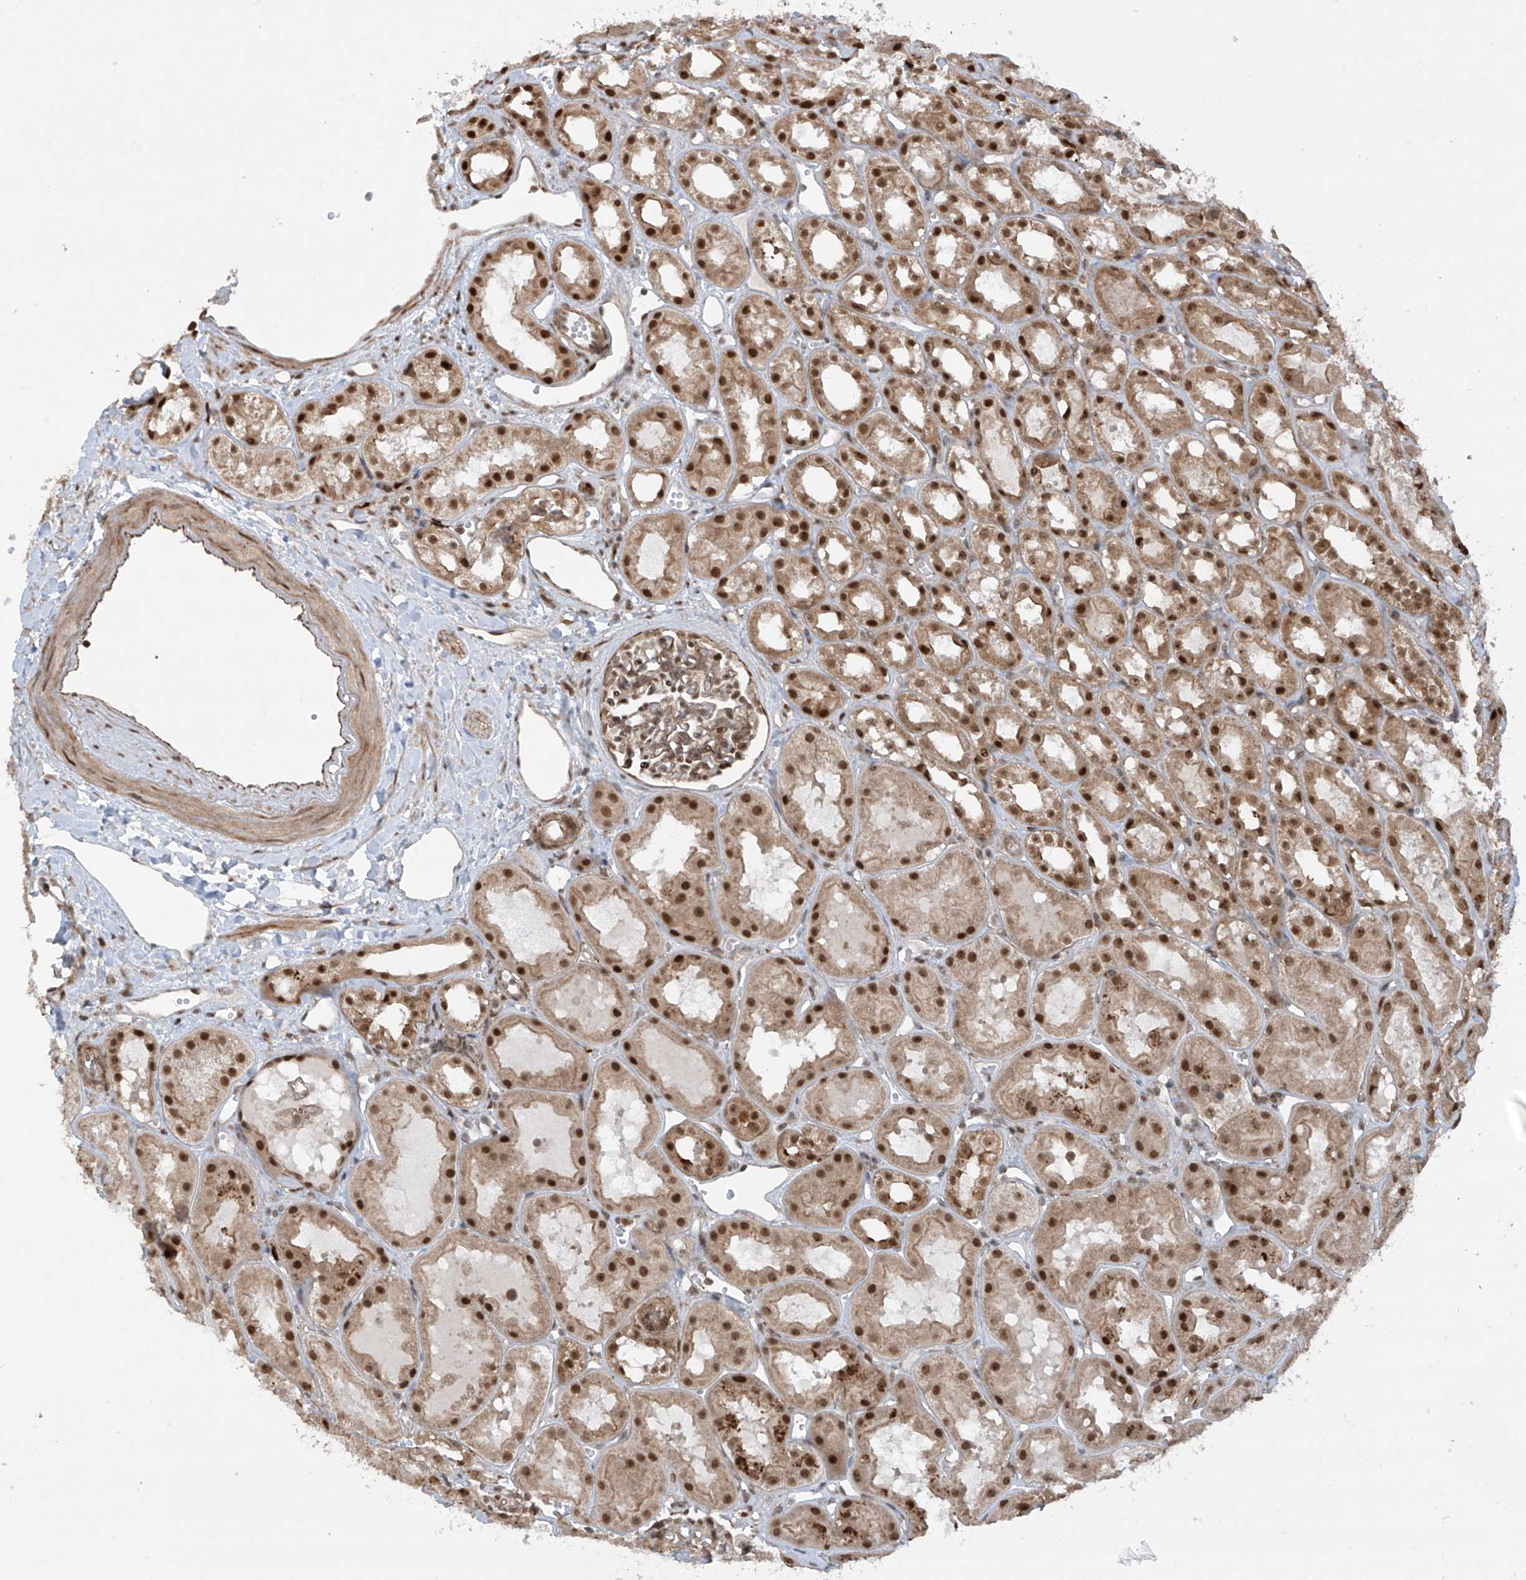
{"staining": {"intensity": "moderate", "quantity": "25%-75%", "location": "cytoplasmic/membranous,nuclear"}, "tissue": "kidney", "cell_type": "Cells in glomeruli", "image_type": "normal", "snomed": [{"axis": "morphology", "description": "Normal tissue, NOS"}, {"axis": "topography", "description": "Kidney"}], "caption": "A brown stain shows moderate cytoplasmic/membranous,nuclear positivity of a protein in cells in glomeruli of unremarkable kidney.", "gene": "REPIN1", "patient": {"sex": "male", "age": 16}}